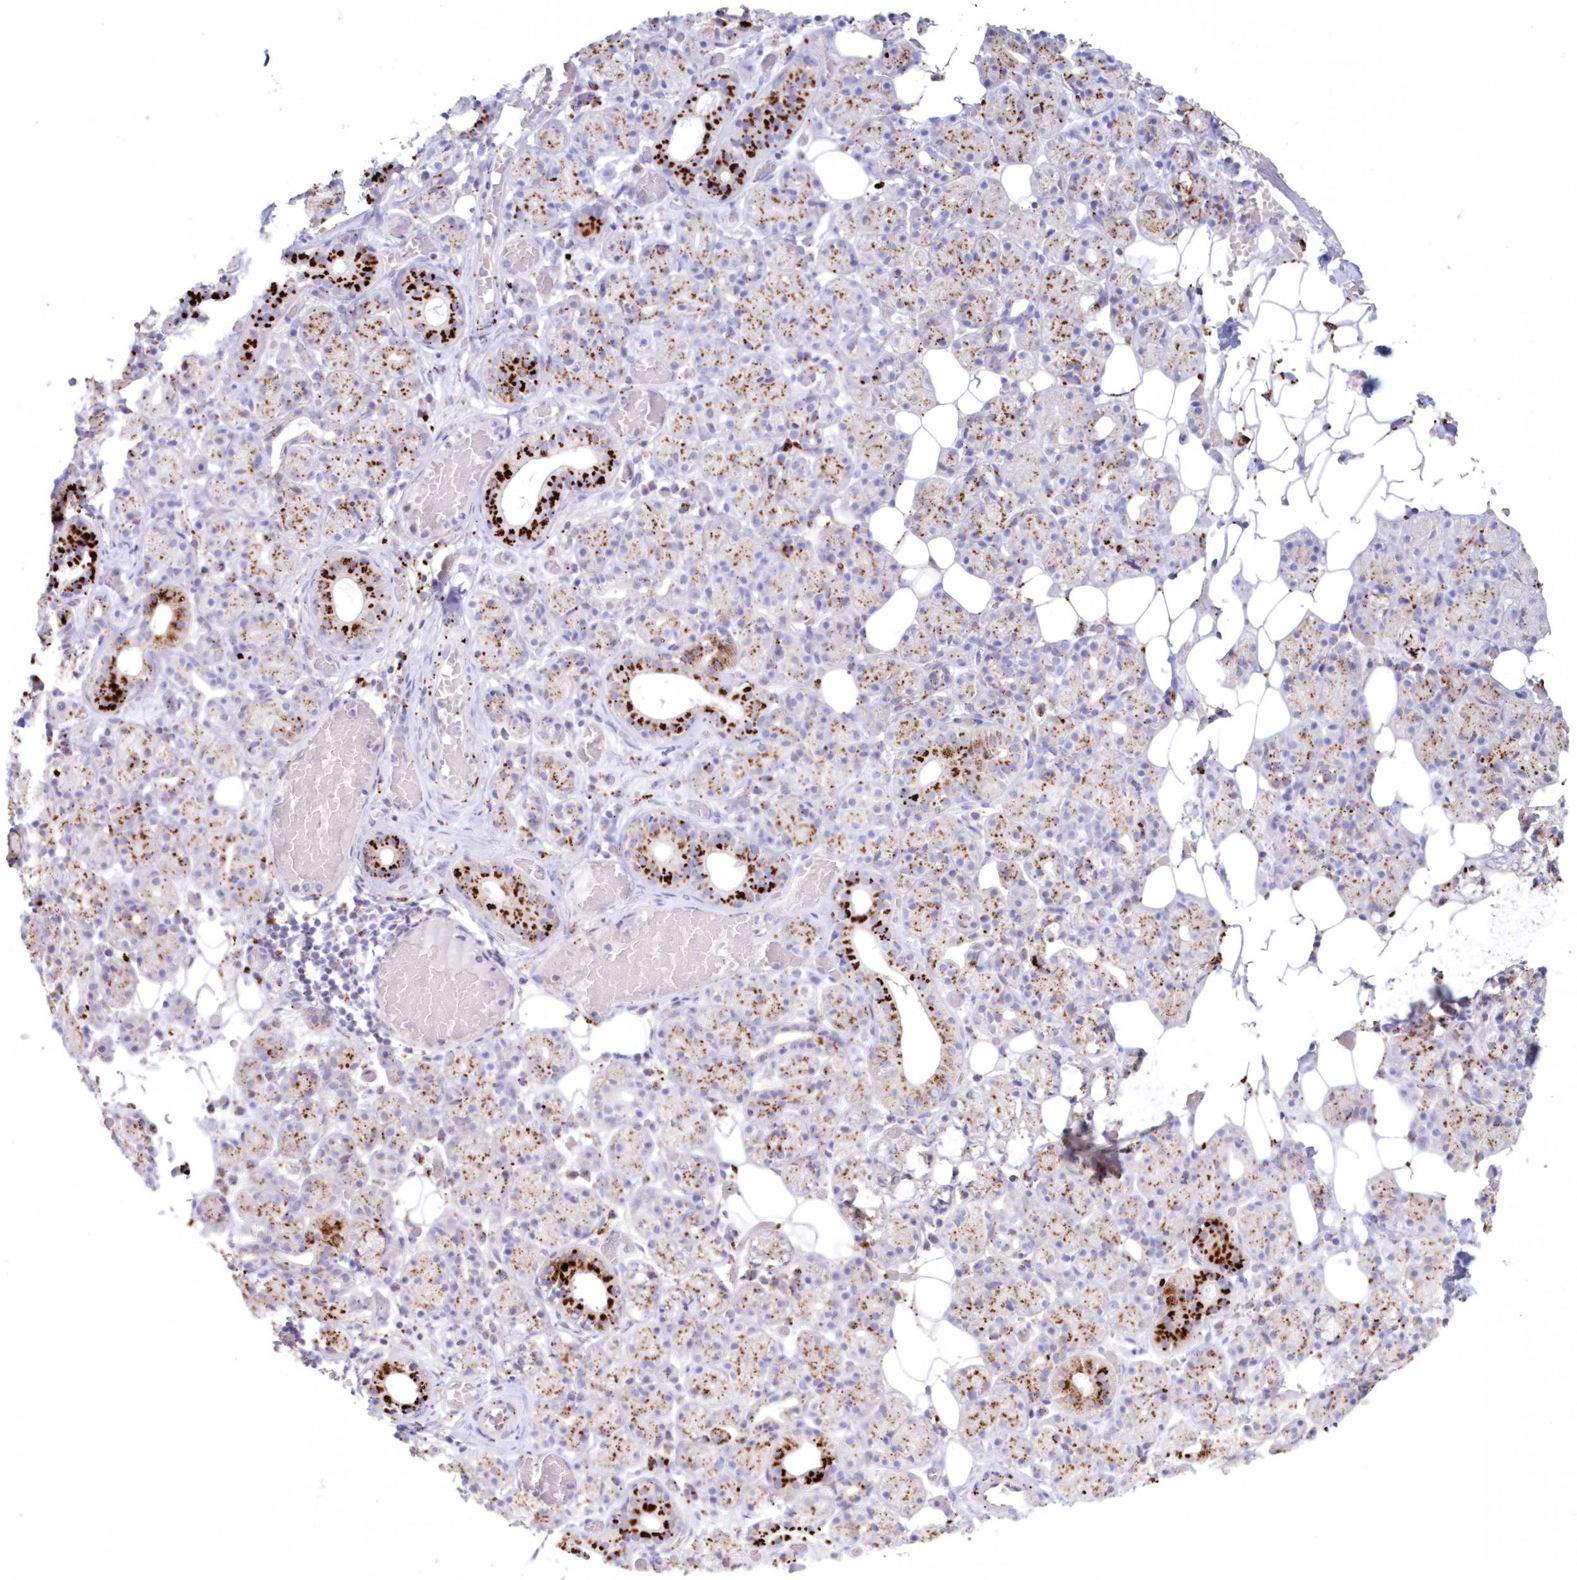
{"staining": {"intensity": "strong", "quantity": "25%-75%", "location": "cytoplasmic/membranous"}, "tissue": "salivary gland", "cell_type": "Glandular cells", "image_type": "normal", "snomed": [{"axis": "morphology", "description": "Normal tissue, NOS"}, {"axis": "topography", "description": "Salivary gland"}], "caption": "Strong cytoplasmic/membranous staining for a protein is appreciated in approximately 25%-75% of glandular cells of normal salivary gland using IHC.", "gene": "TPP1", "patient": {"sex": "male", "age": 63}}